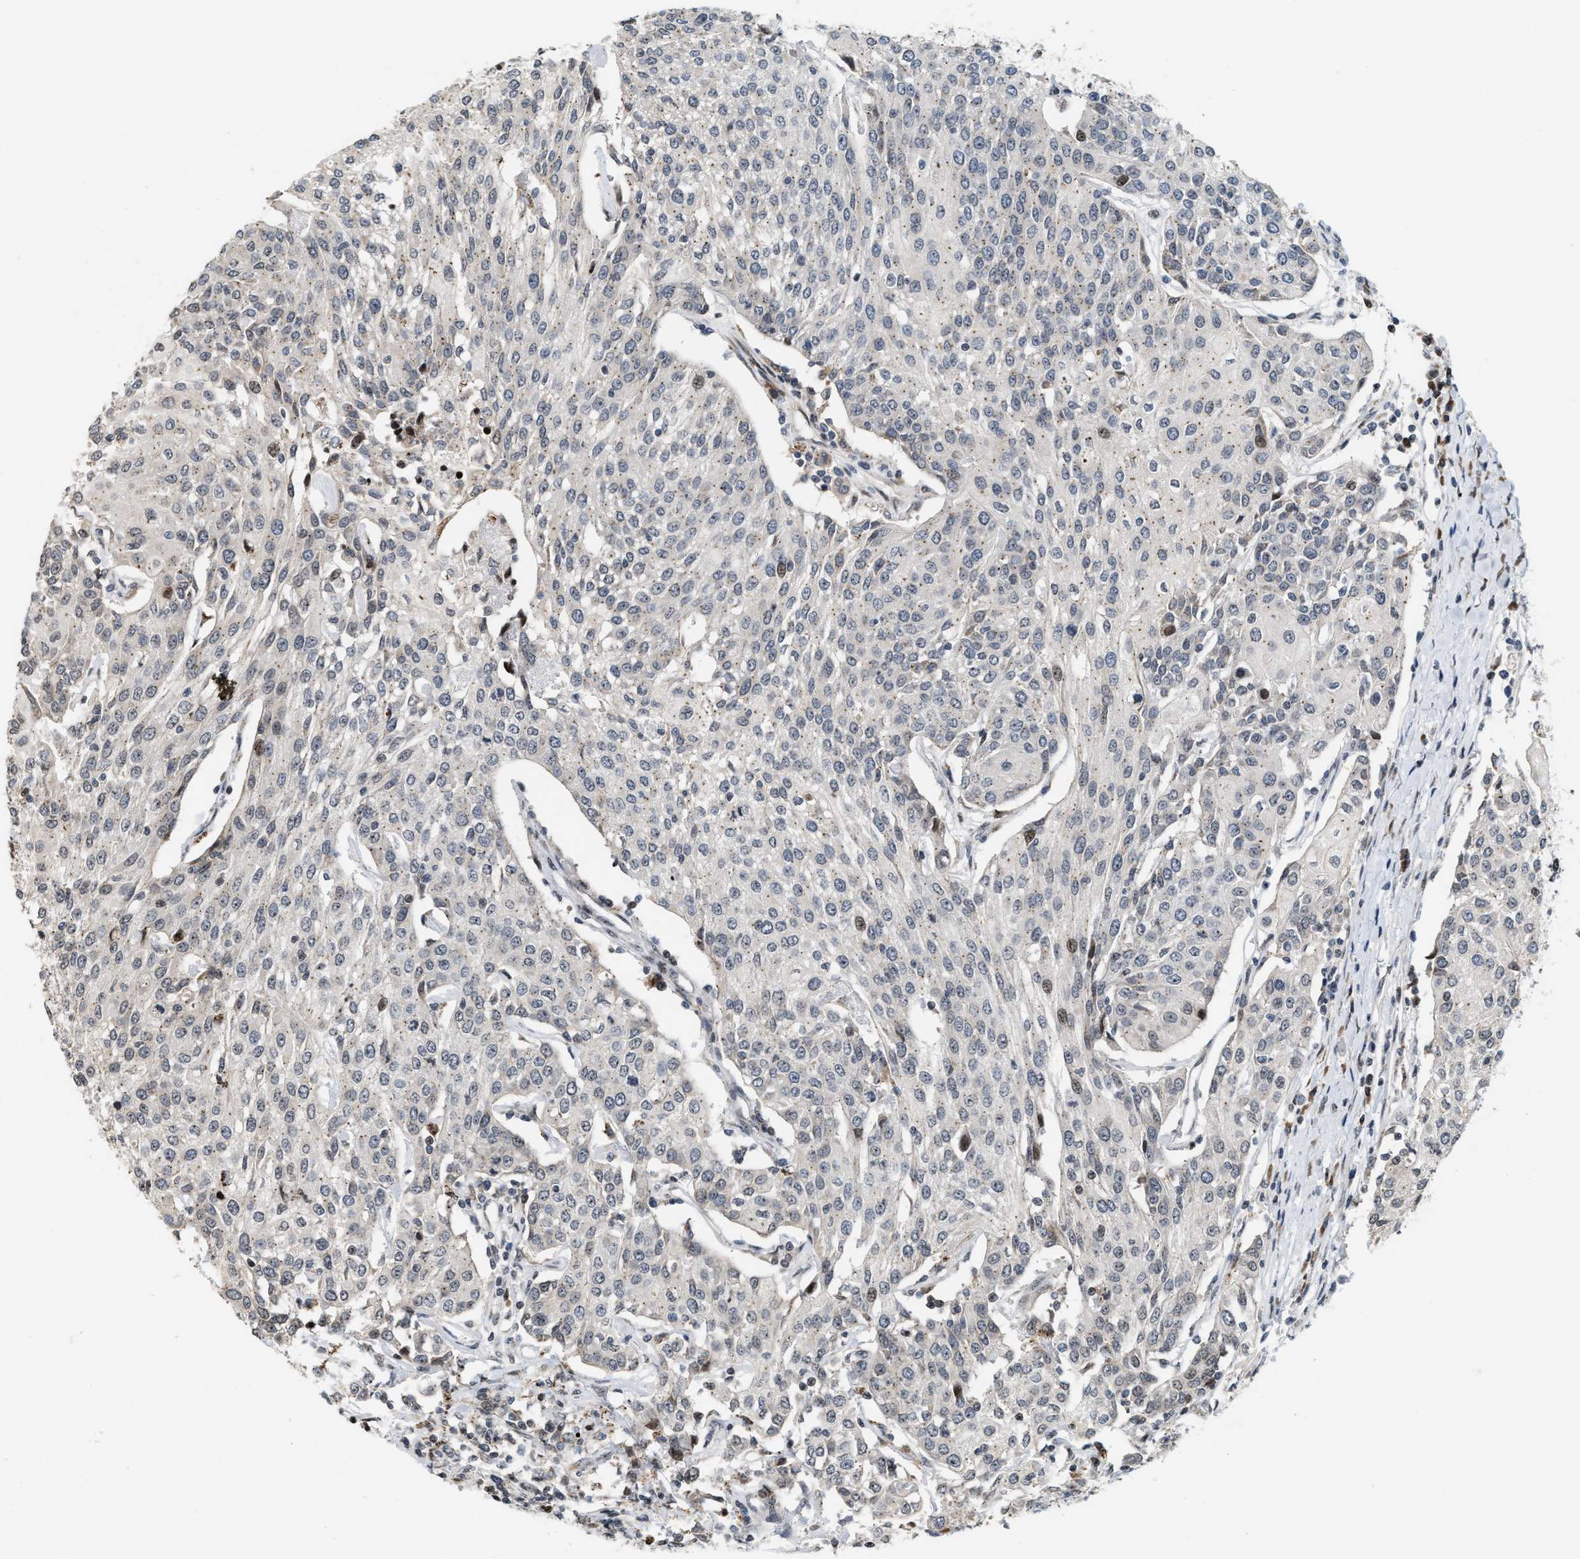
{"staining": {"intensity": "moderate", "quantity": "<25%", "location": "nuclear"}, "tissue": "urothelial cancer", "cell_type": "Tumor cells", "image_type": "cancer", "snomed": [{"axis": "morphology", "description": "Urothelial carcinoma, High grade"}, {"axis": "topography", "description": "Urinary bladder"}], "caption": "IHC of human urothelial carcinoma (high-grade) exhibits low levels of moderate nuclear positivity in about <25% of tumor cells. (IHC, brightfield microscopy, high magnification).", "gene": "PDZD2", "patient": {"sex": "female", "age": 85}}